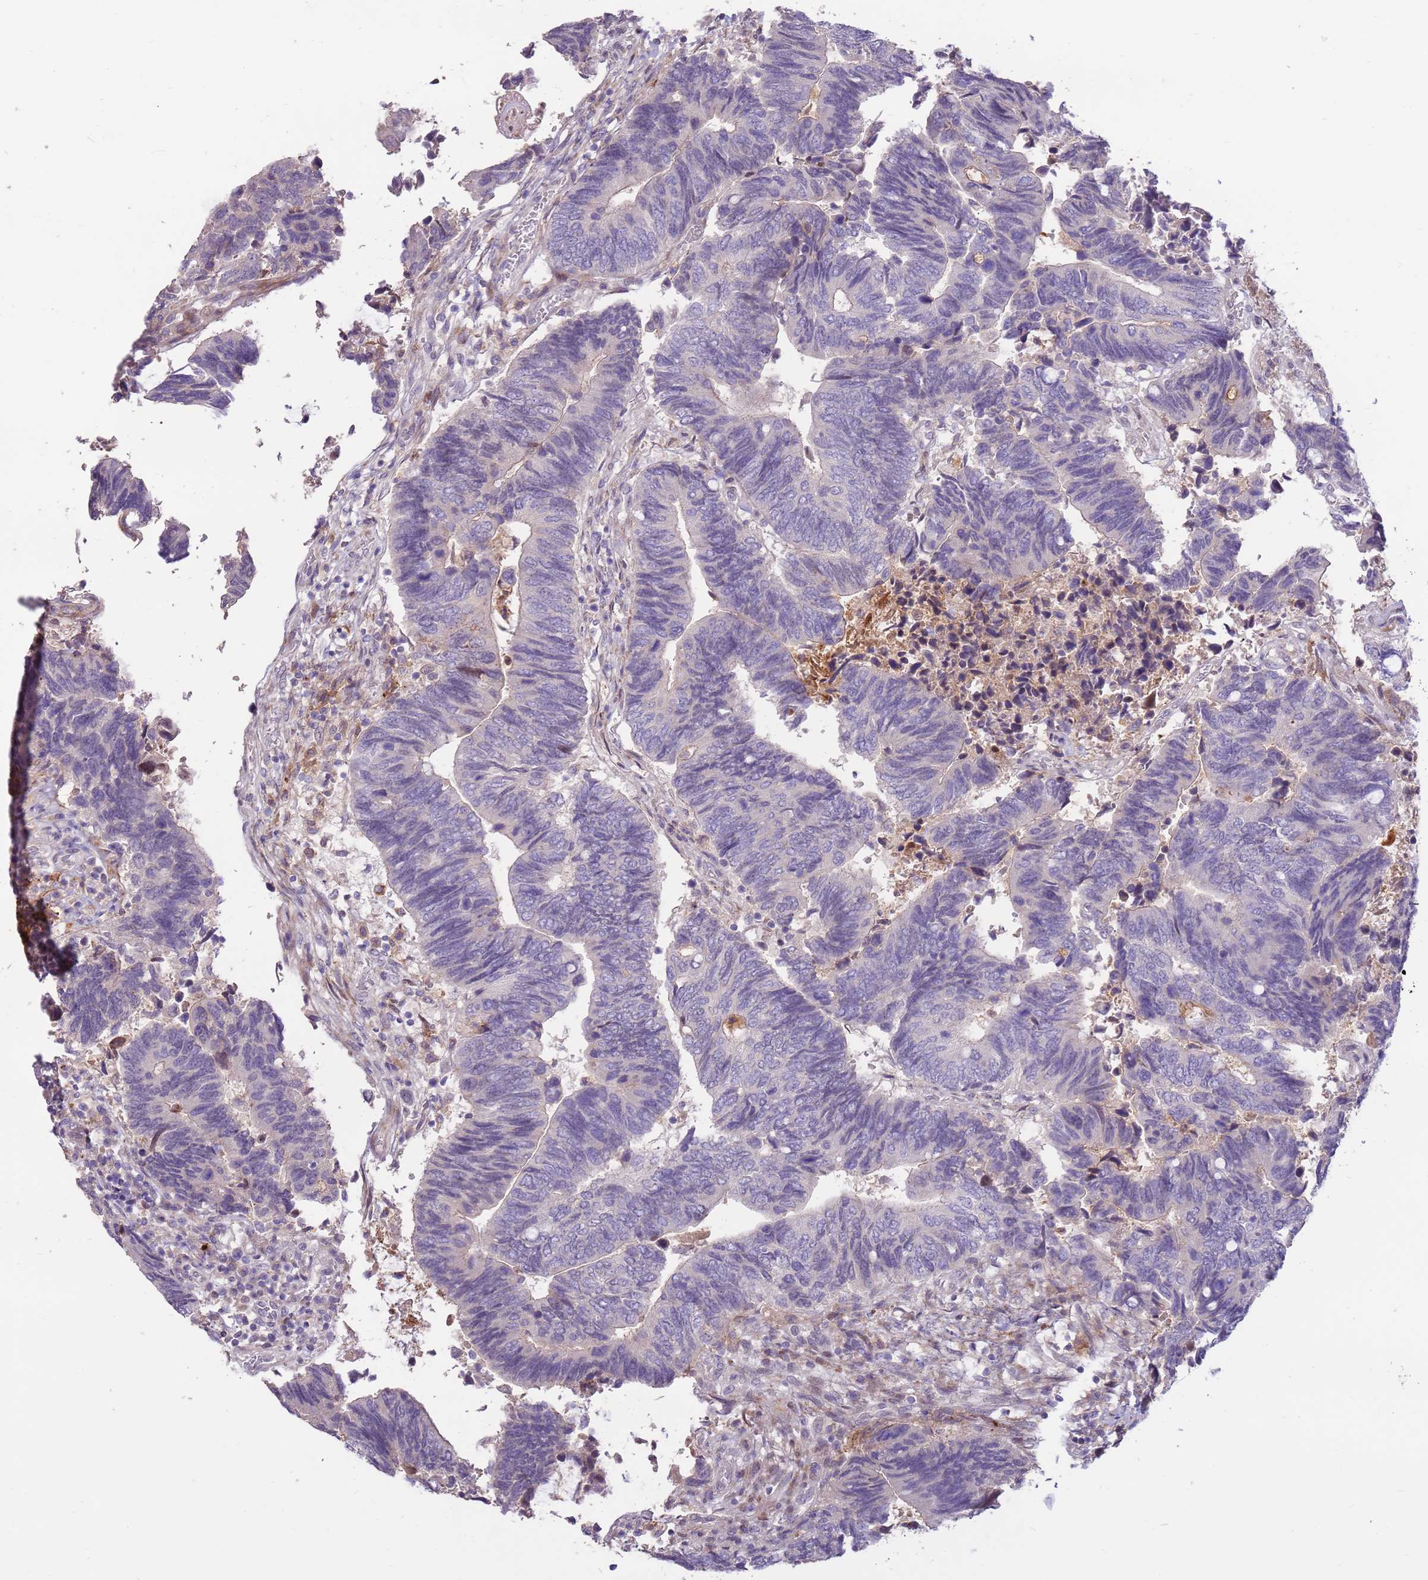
{"staining": {"intensity": "negative", "quantity": "none", "location": "none"}, "tissue": "colorectal cancer", "cell_type": "Tumor cells", "image_type": "cancer", "snomed": [{"axis": "morphology", "description": "Adenocarcinoma, NOS"}, {"axis": "topography", "description": "Colon"}], "caption": "The IHC histopathology image has no significant expression in tumor cells of colorectal cancer tissue.", "gene": "LGI4", "patient": {"sex": "male", "age": 87}}